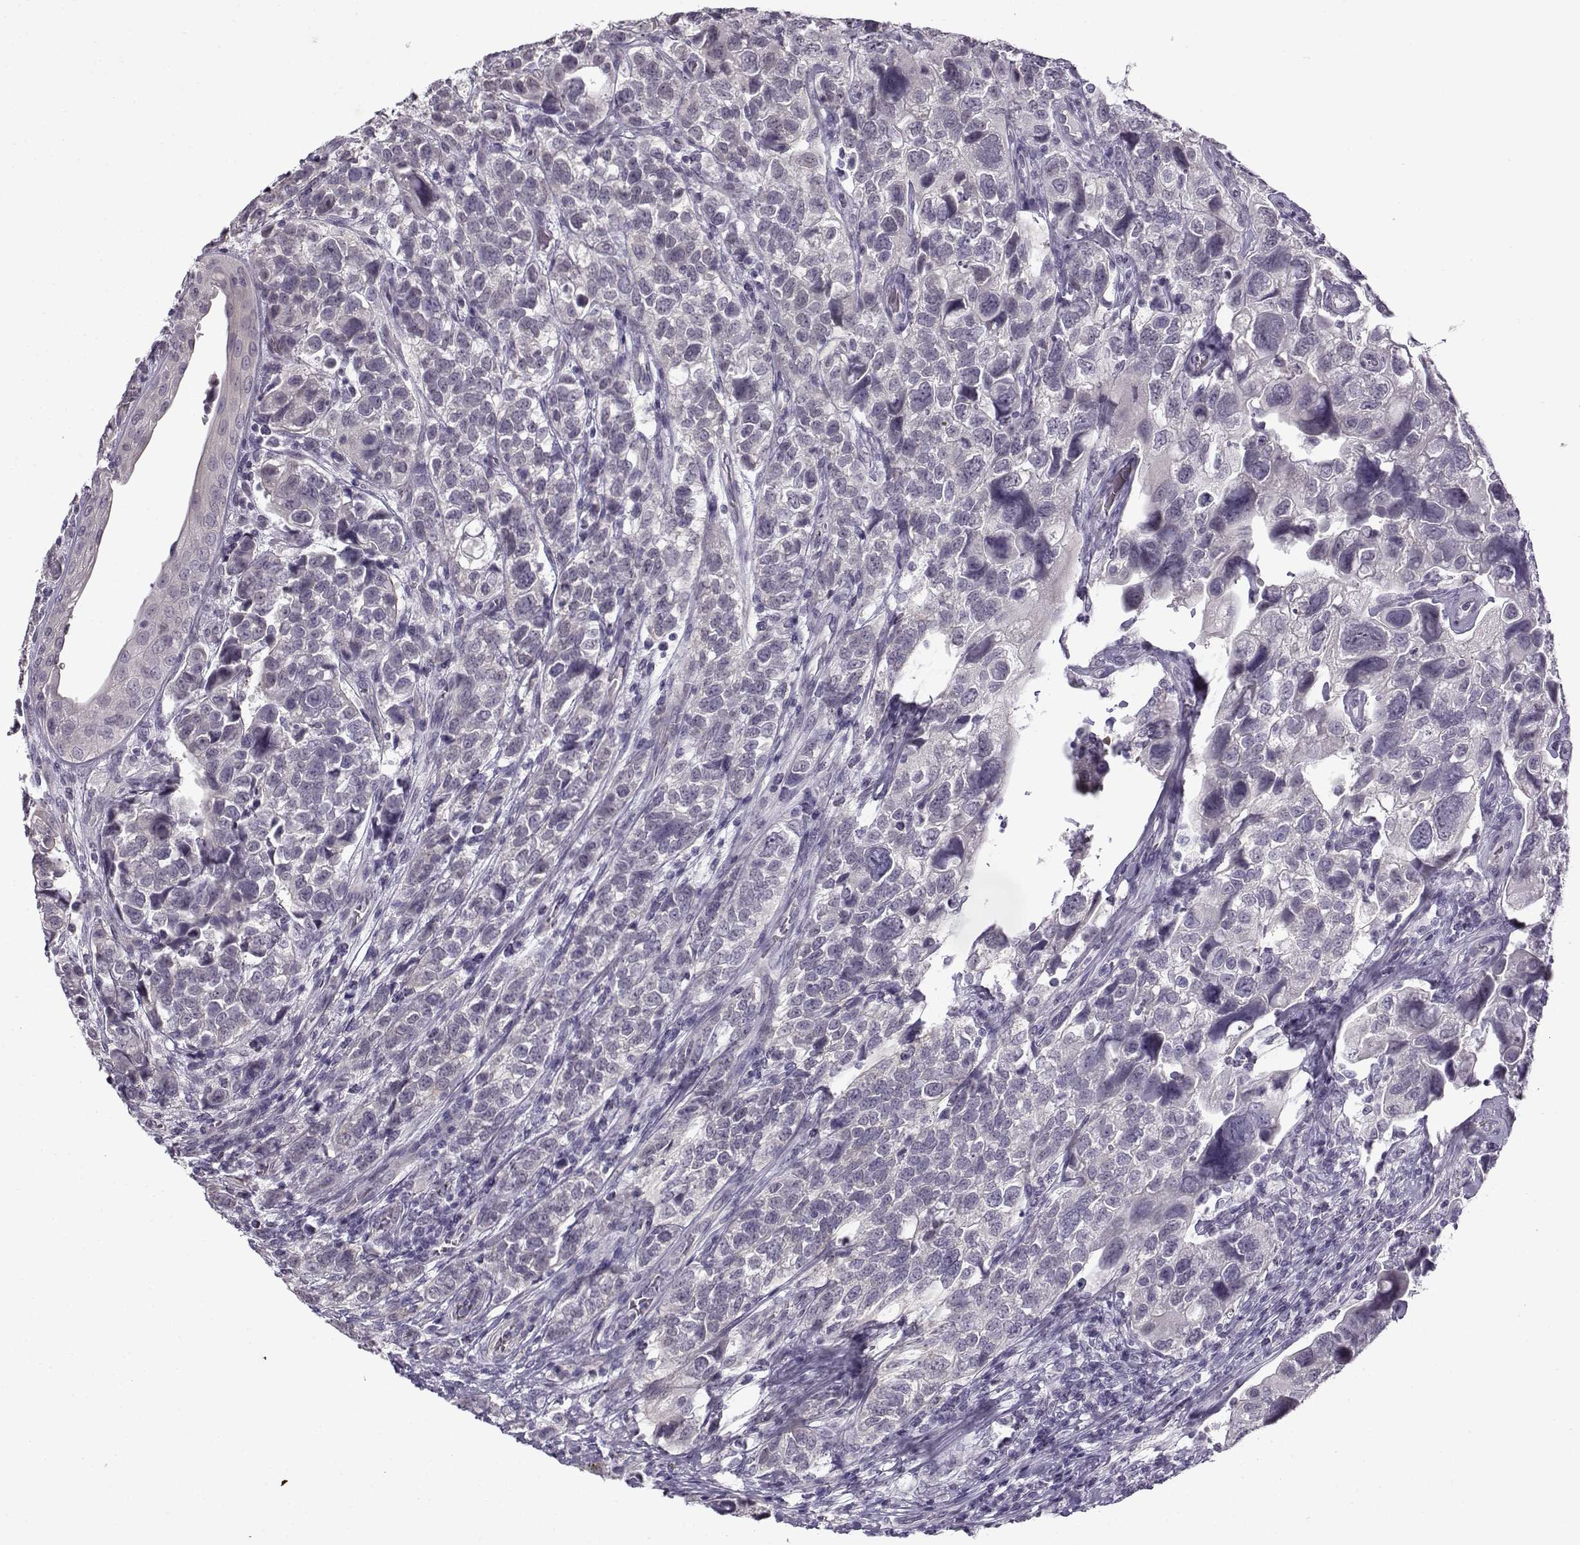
{"staining": {"intensity": "negative", "quantity": "none", "location": "none"}, "tissue": "urothelial cancer", "cell_type": "Tumor cells", "image_type": "cancer", "snomed": [{"axis": "morphology", "description": "Urothelial carcinoma, High grade"}, {"axis": "topography", "description": "Urinary bladder"}], "caption": "Tumor cells show no significant protein positivity in urothelial cancer.", "gene": "TEX55", "patient": {"sex": "female", "age": 58}}